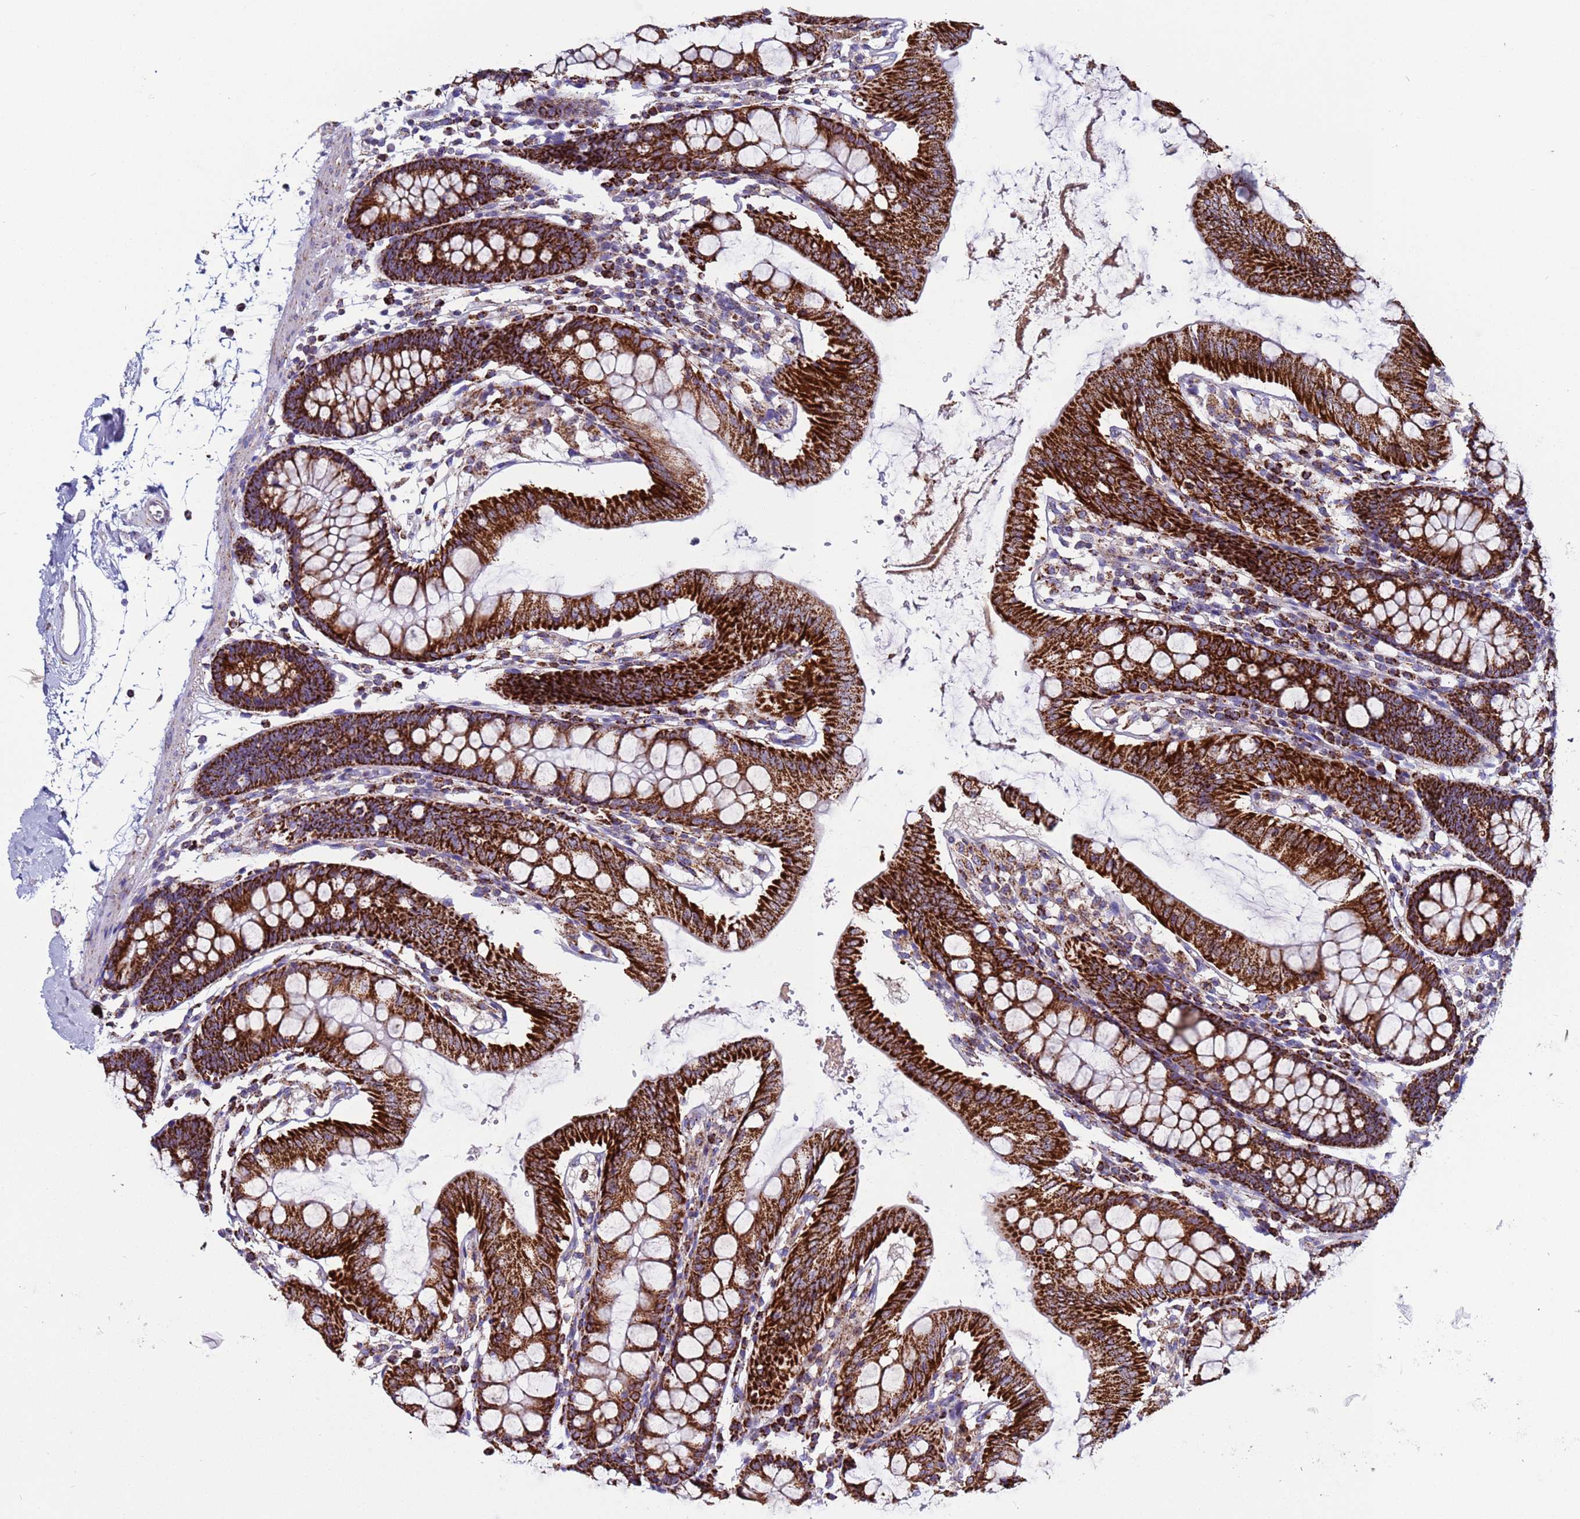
{"staining": {"intensity": "negative", "quantity": "none", "location": "none"}, "tissue": "colon", "cell_type": "Endothelial cells", "image_type": "normal", "snomed": [{"axis": "morphology", "description": "Normal tissue, NOS"}, {"axis": "topography", "description": "Colon"}], "caption": "DAB immunohistochemical staining of benign colon reveals no significant expression in endothelial cells. Nuclei are stained in blue.", "gene": "ZBTB39", "patient": {"sex": "male", "age": 75}}